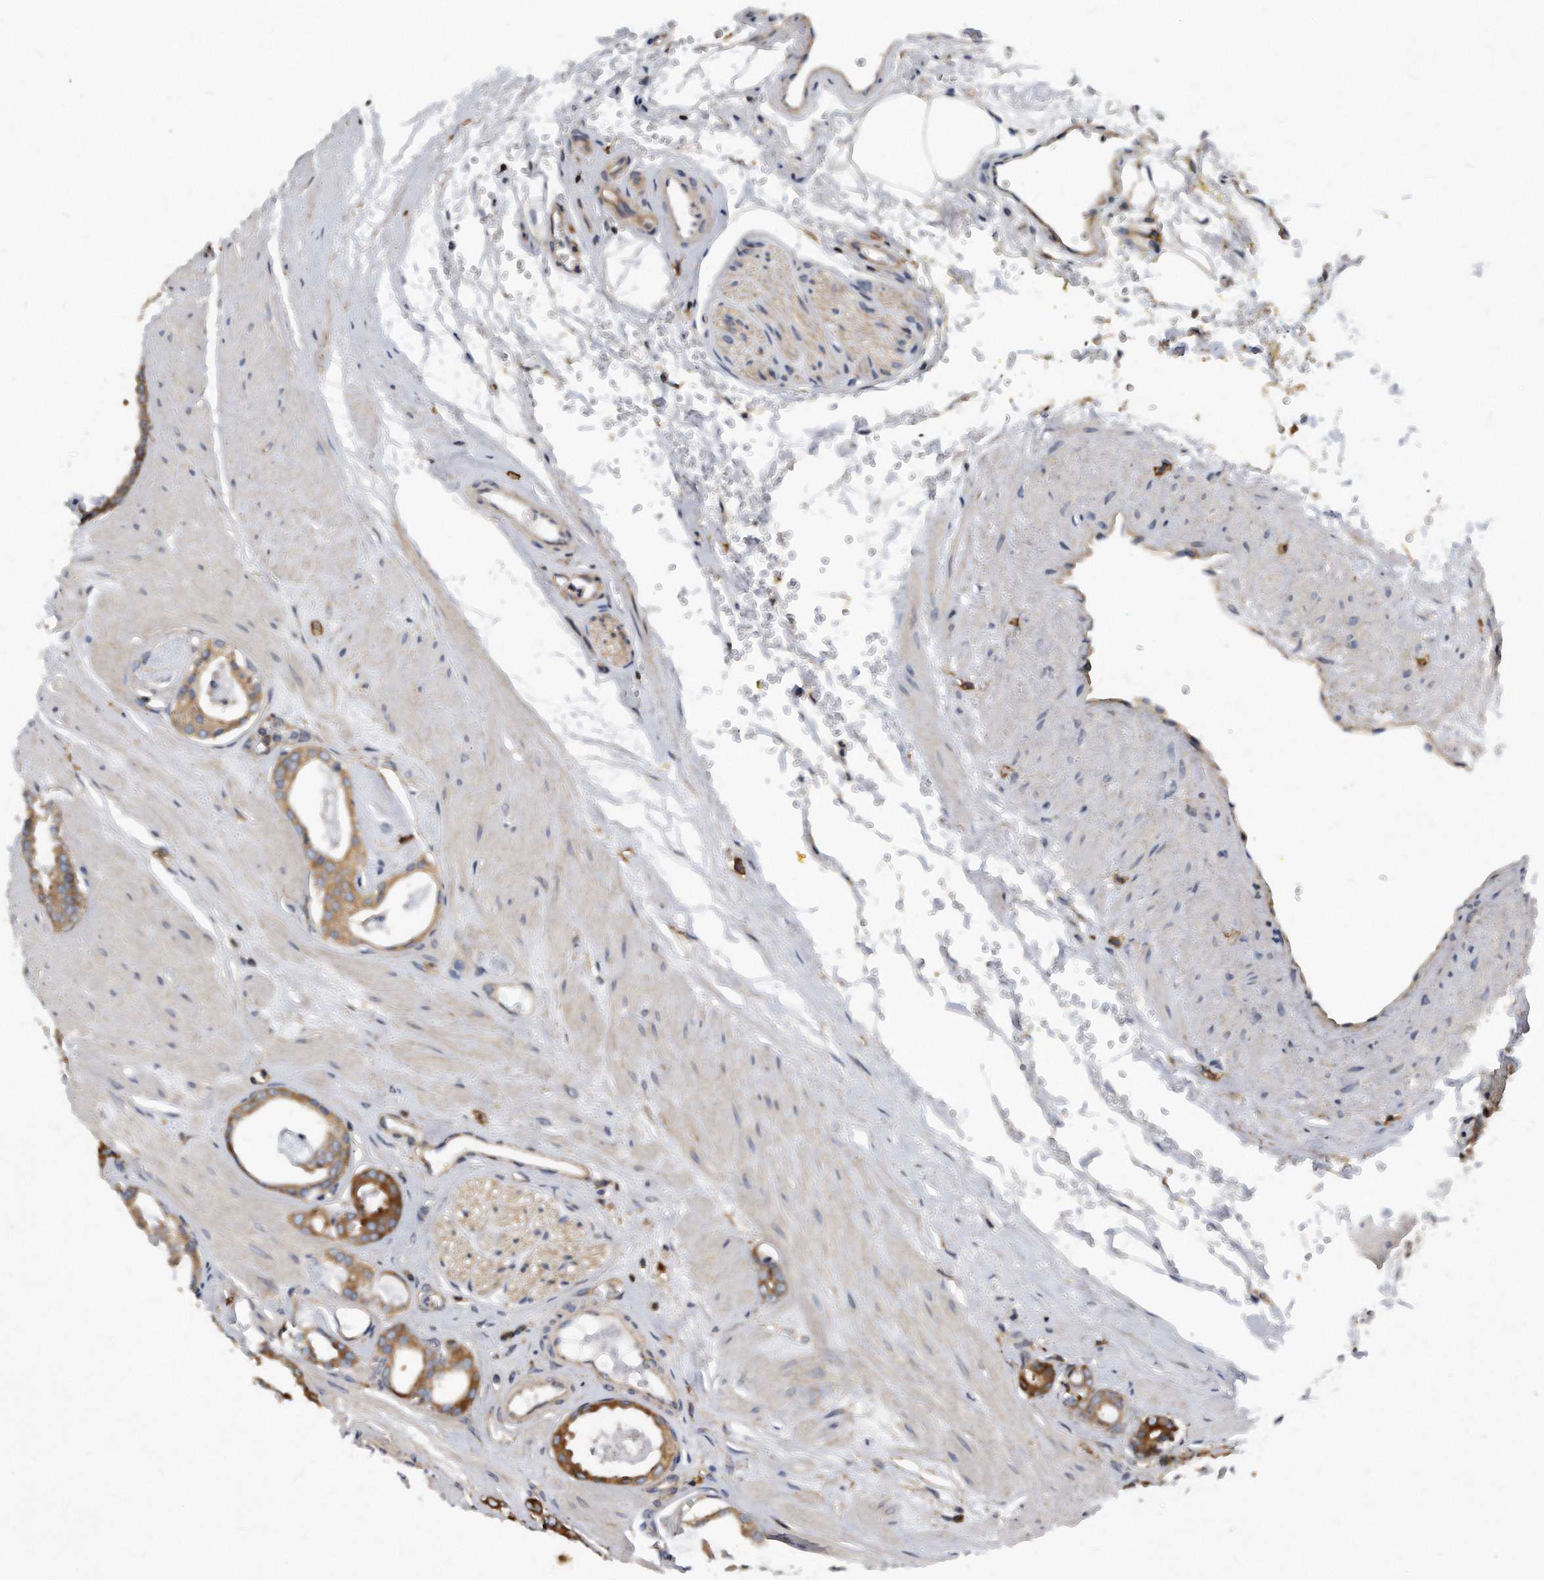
{"staining": {"intensity": "moderate", "quantity": ">75%", "location": "cytoplasmic/membranous"}, "tissue": "prostate cancer", "cell_type": "Tumor cells", "image_type": "cancer", "snomed": [{"axis": "morphology", "description": "Adenocarcinoma, Low grade"}, {"axis": "topography", "description": "Prostate"}], "caption": "The micrograph displays staining of prostate adenocarcinoma (low-grade), revealing moderate cytoplasmic/membranous protein expression (brown color) within tumor cells.", "gene": "ATG5", "patient": {"sex": "male", "age": 53}}